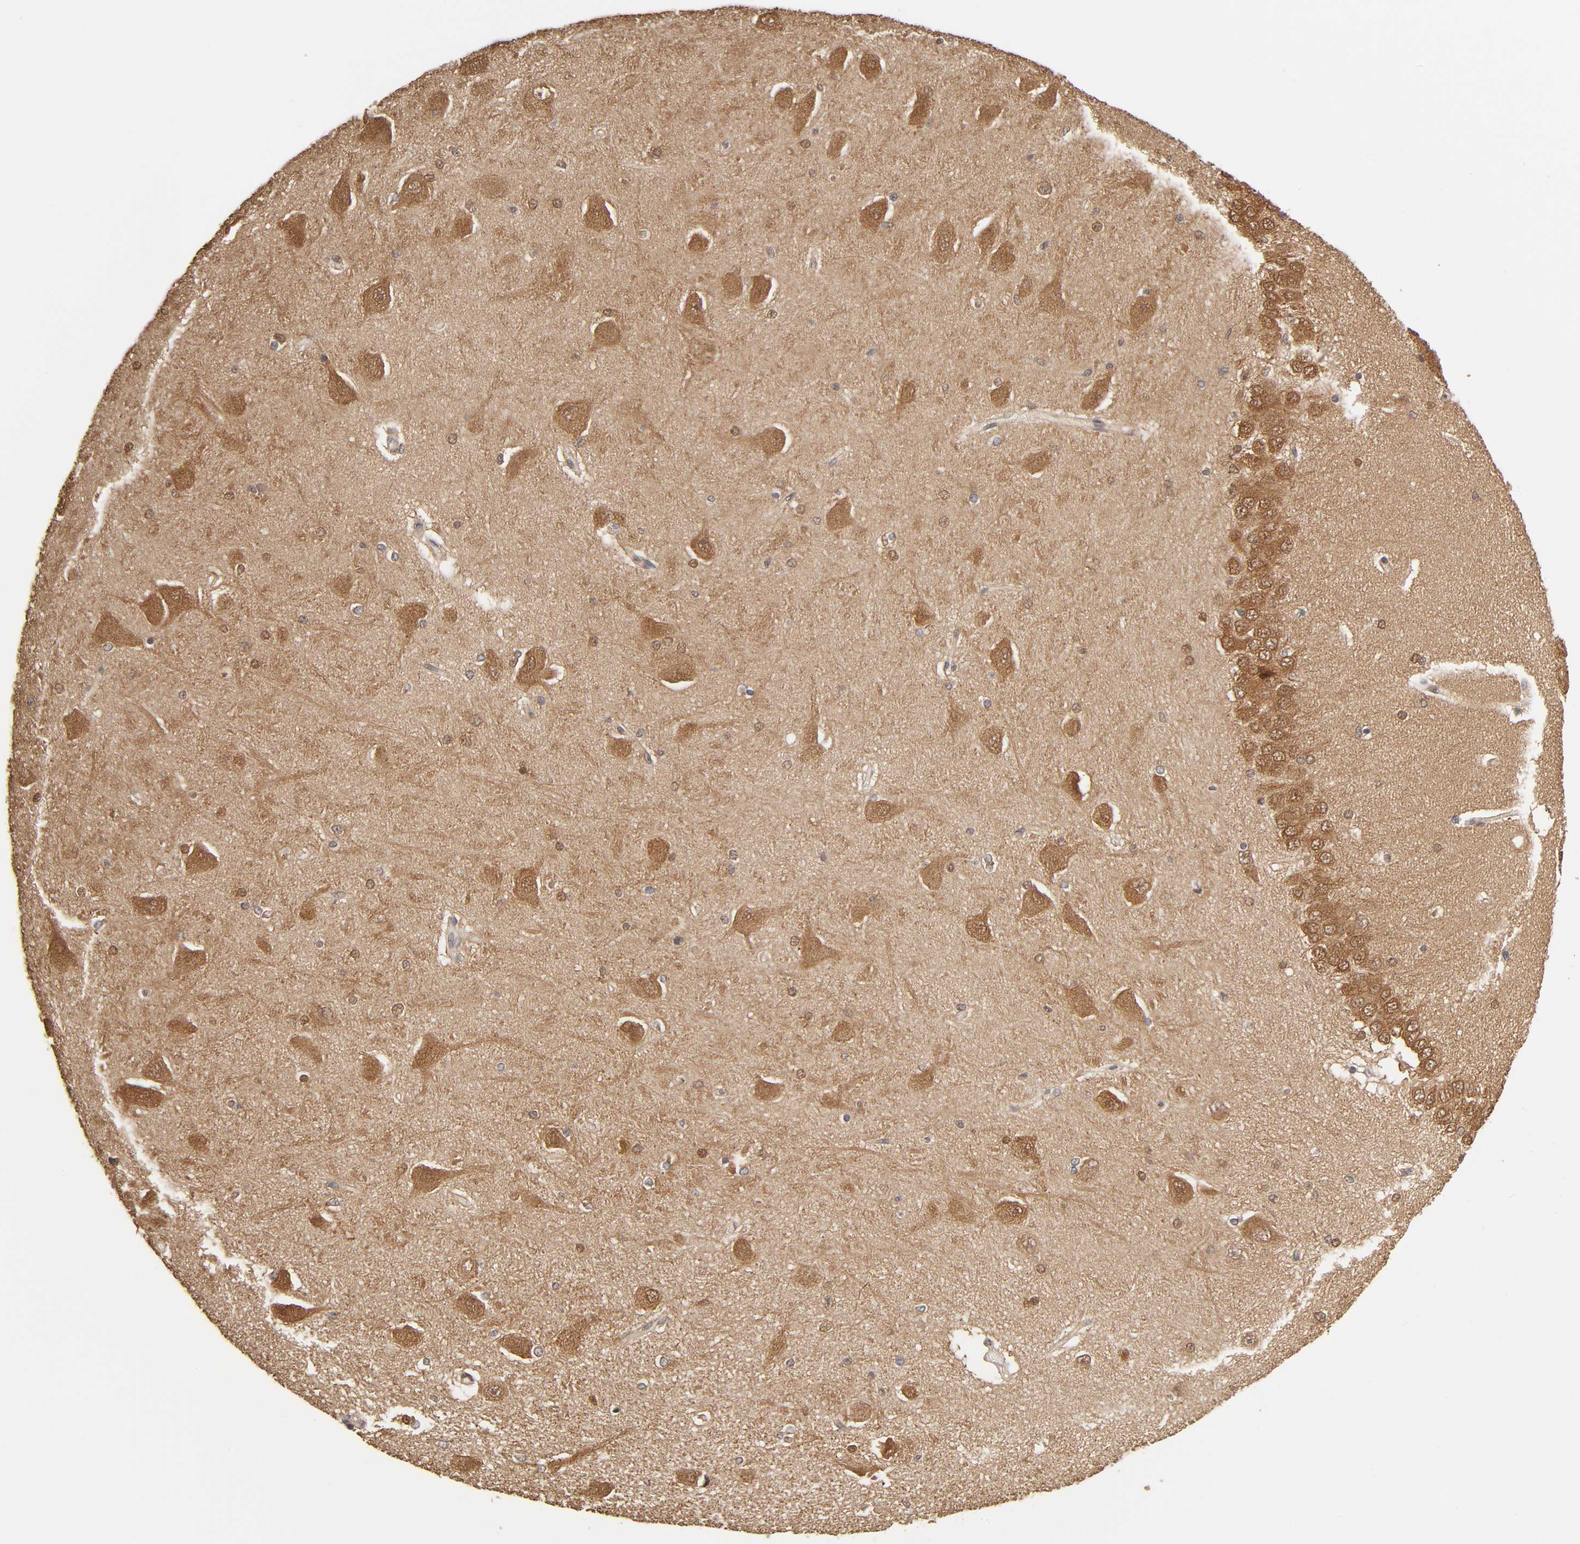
{"staining": {"intensity": "weak", "quantity": "25%-75%", "location": "cytoplasmic/membranous"}, "tissue": "hippocampus", "cell_type": "Glial cells", "image_type": "normal", "snomed": [{"axis": "morphology", "description": "Normal tissue, NOS"}, {"axis": "topography", "description": "Hippocampus"}], "caption": "High-power microscopy captured an immunohistochemistry histopathology image of benign hippocampus, revealing weak cytoplasmic/membranous staining in about 25%-75% of glial cells.", "gene": "MAPK1", "patient": {"sex": "female", "age": 54}}